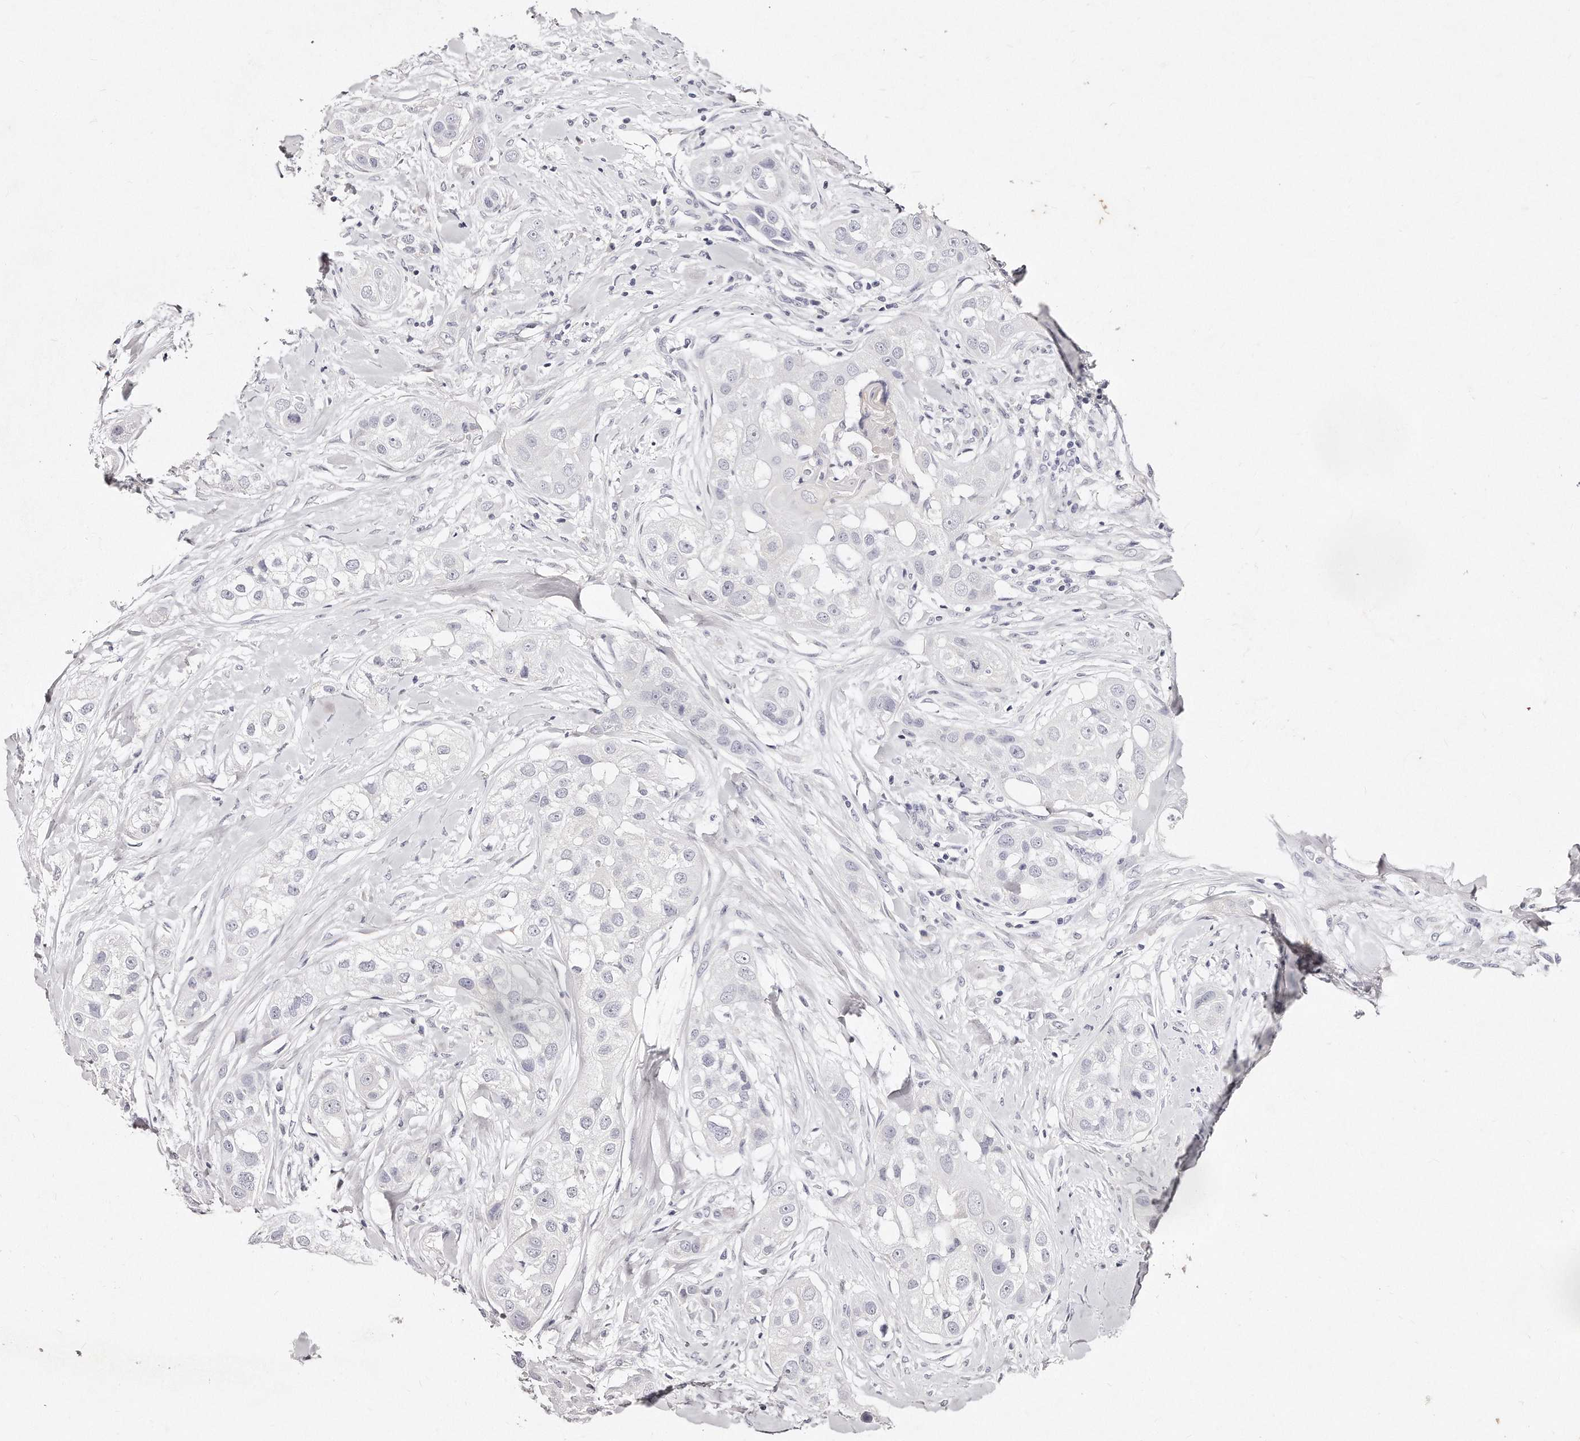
{"staining": {"intensity": "negative", "quantity": "none", "location": "none"}, "tissue": "head and neck cancer", "cell_type": "Tumor cells", "image_type": "cancer", "snomed": [{"axis": "morphology", "description": "Normal tissue, NOS"}, {"axis": "morphology", "description": "Squamous cell carcinoma, NOS"}, {"axis": "topography", "description": "Skeletal muscle"}, {"axis": "topography", "description": "Head-Neck"}], "caption": "DAB immunohistochemical staining of human squamous cell carcinoma (head and neck) demonstrates no significant expression in tumor cells.", "gene": "GDA", "patient": {"sex": "male", "age": 51}}